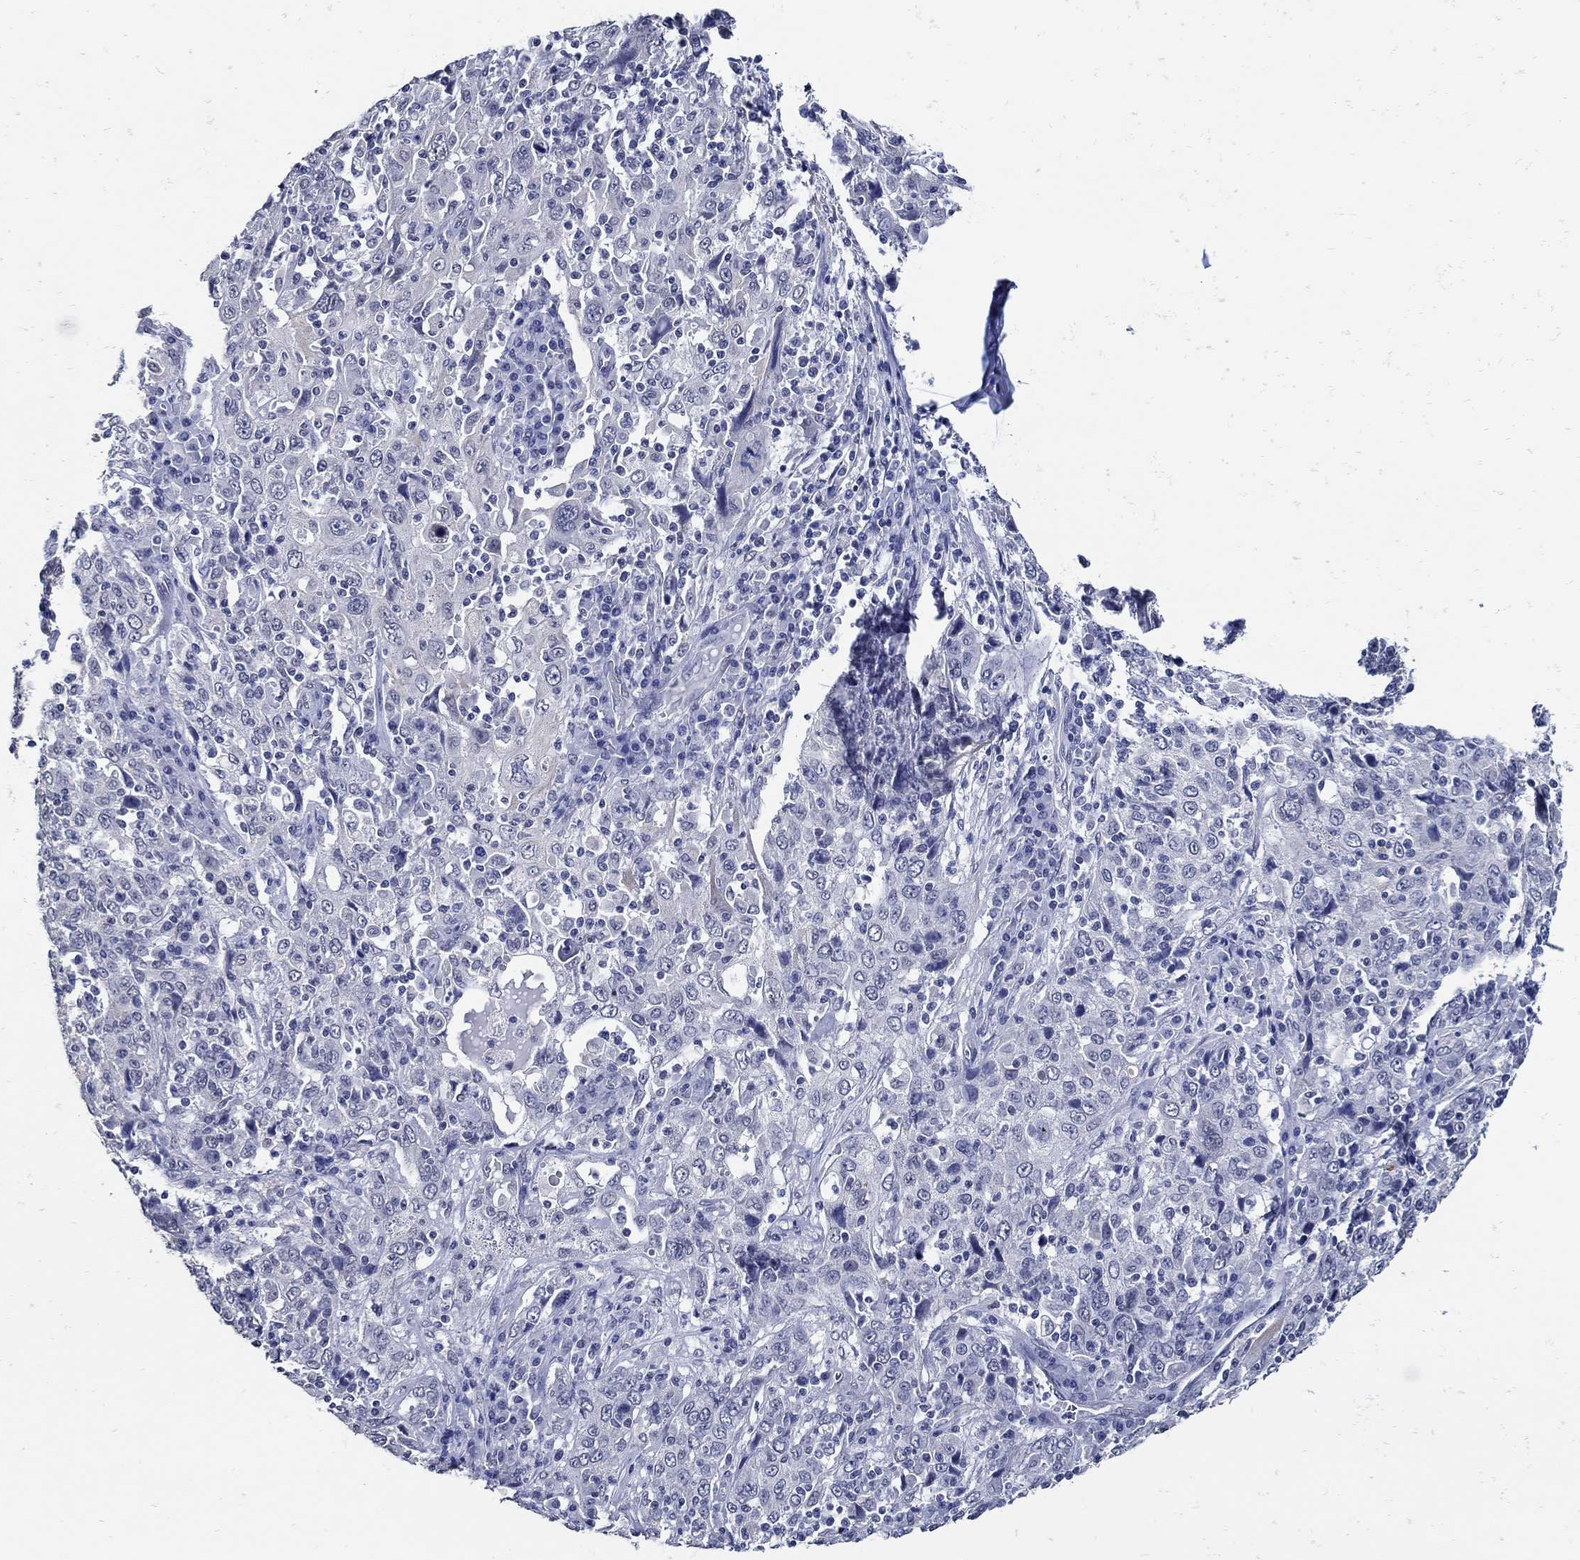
{"staining": {"intensity": "negative", "quantity": "none", "location": "none"}, "tissue": "cervical cancer", "cell_type": "Tumor cells", "image_type": "cancer", "snomed": [{"axis": "morphology", "description": "Squamous cell carcinoma, NOS"}, {"axis": "topography", "description": "Cervix"}], "caption": "This is an immunohistochemistry histopathology image of cervical cancer. There is no expression in tumor cells.", "gene": "KCNN3", "patient": {"sex": "female", "age": 46}}